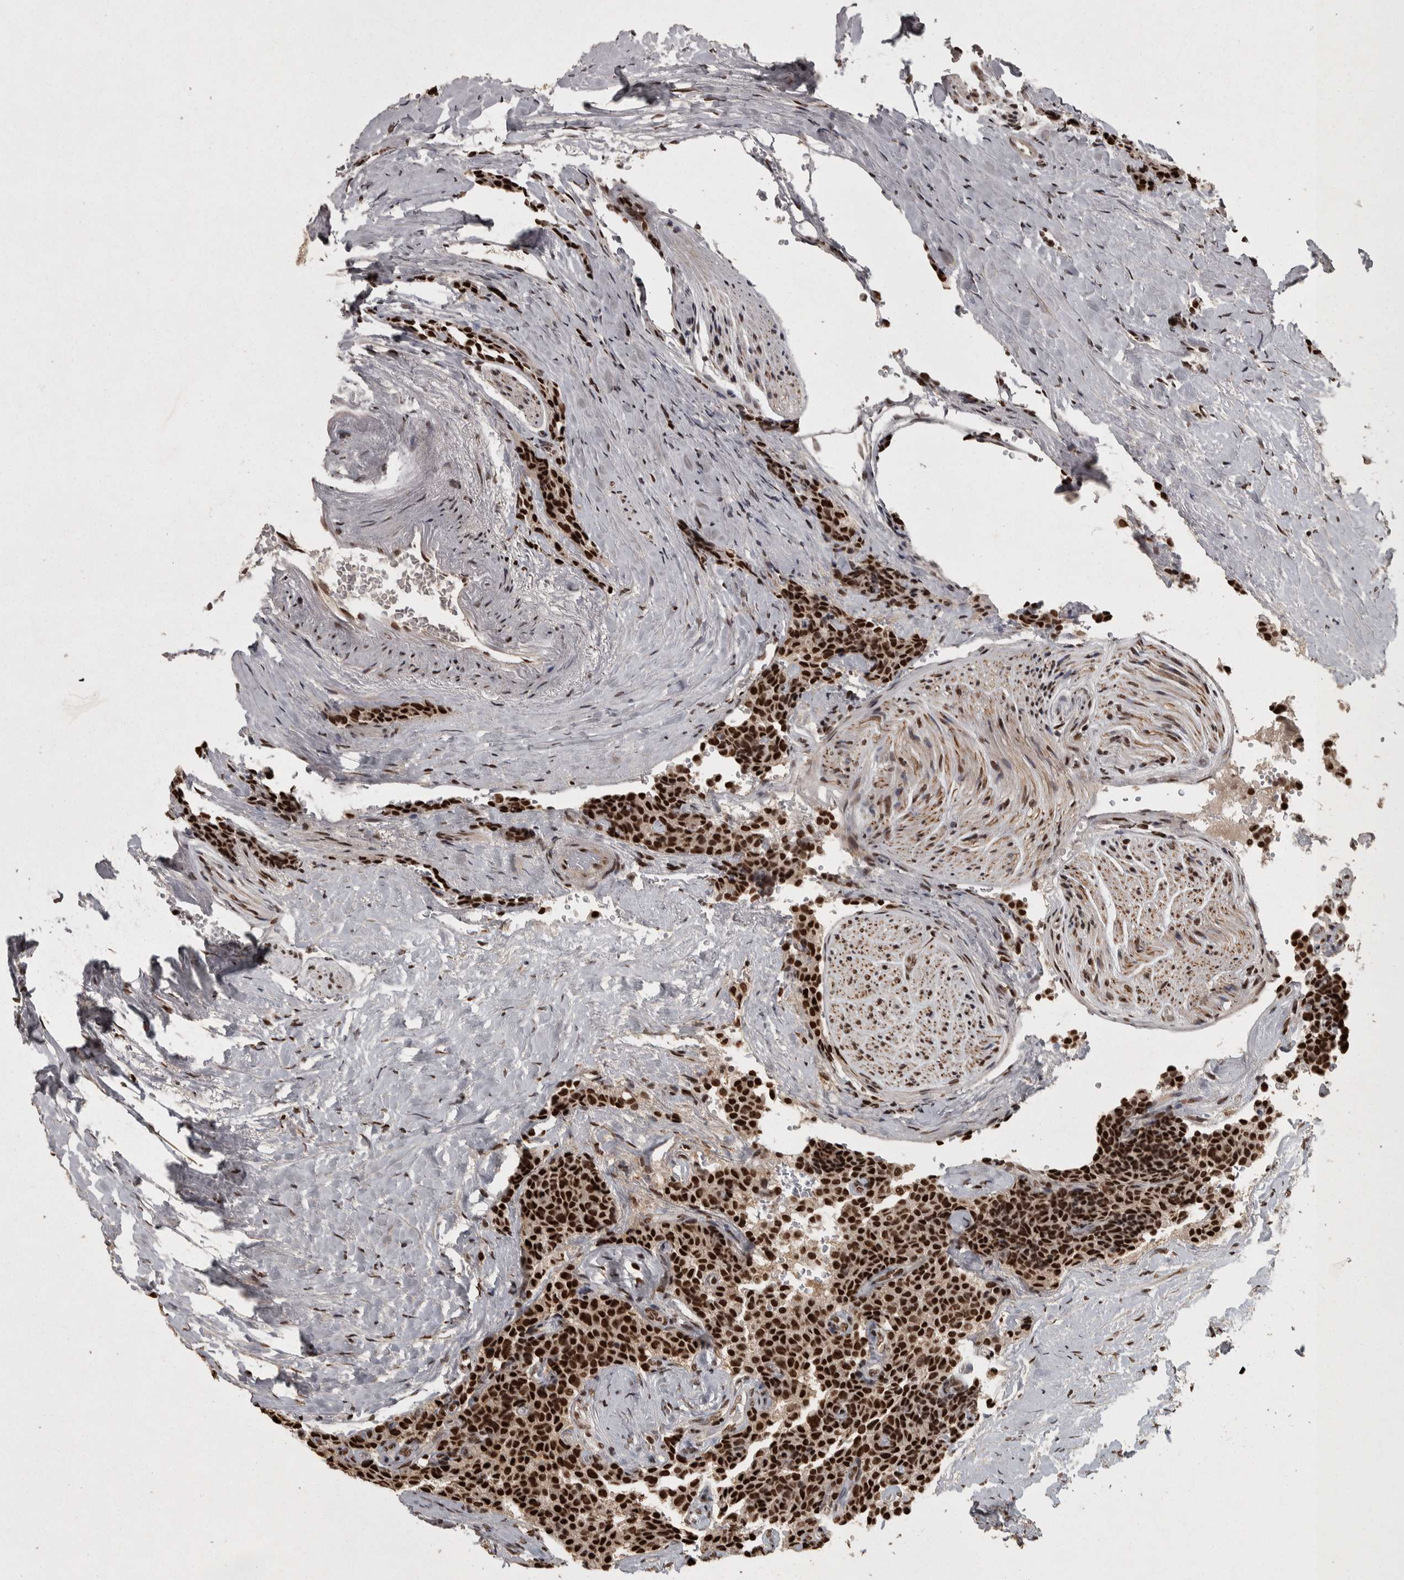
{"staining": {"intensity": "strong", "quantity": ">75%", "location": "nuclear"}, "tissue": "carcinoid", "cell_type": "Tumor cells", "image_type": "cancer", "snomed": [{"axis": "morphology", "description": "Carcinoid, malignant, NOS"}, {"axis": "topography", "description": "Colon"}], "caption": "IHC (DAB) staining of human carcinoid displays strong nuclear protein staining in about >75% of tumor cells.", "gene": "ZFHX4", "patient": {"sex": "female", "age": 61}}